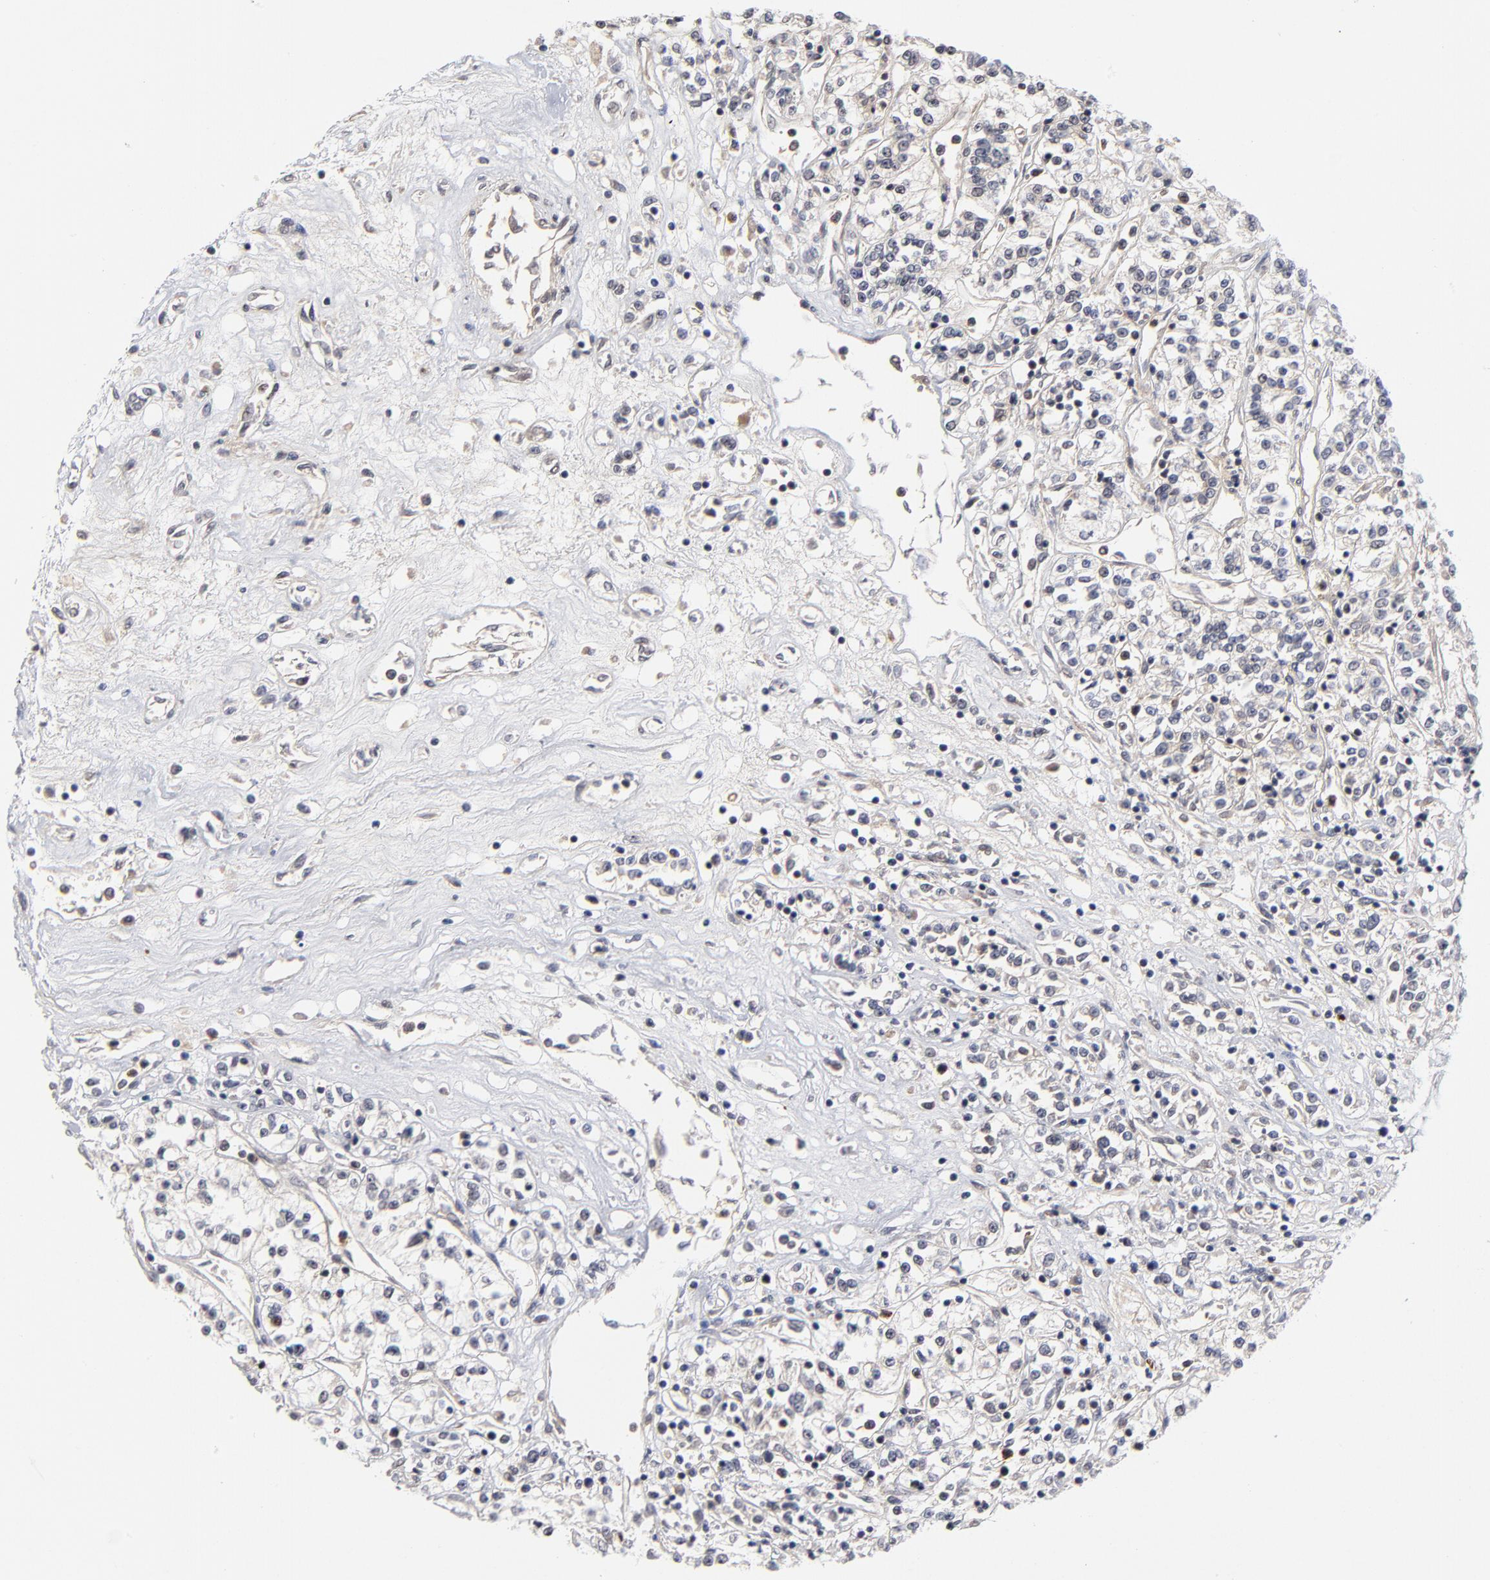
{"staining": {"intensity": "negative", "quantity": "none", "location": "none"}, "tissue": "renal cancer", "cell_type": "Tumor cells", "image_type": "cancer", "snomed": [{"axis": "morphology", "description": "Adenocarcinoma, NOS"}, {"axis": "topography", "description": "Kidney"}], "caption": "Immunohistochemistry (IHC) micrograph of neoplastic tissue: human renal adenocarcinoma stained with DAB (3,3'-diaminobenzidine) demonstrates no significant protein expression in tumor cells. (Brightfield microscopy of DAB (3,3'-diaminobenzidine) IHC at high magnification).", "gene": "ZNF419", "patient": {"sex": "female", "age": 76}}